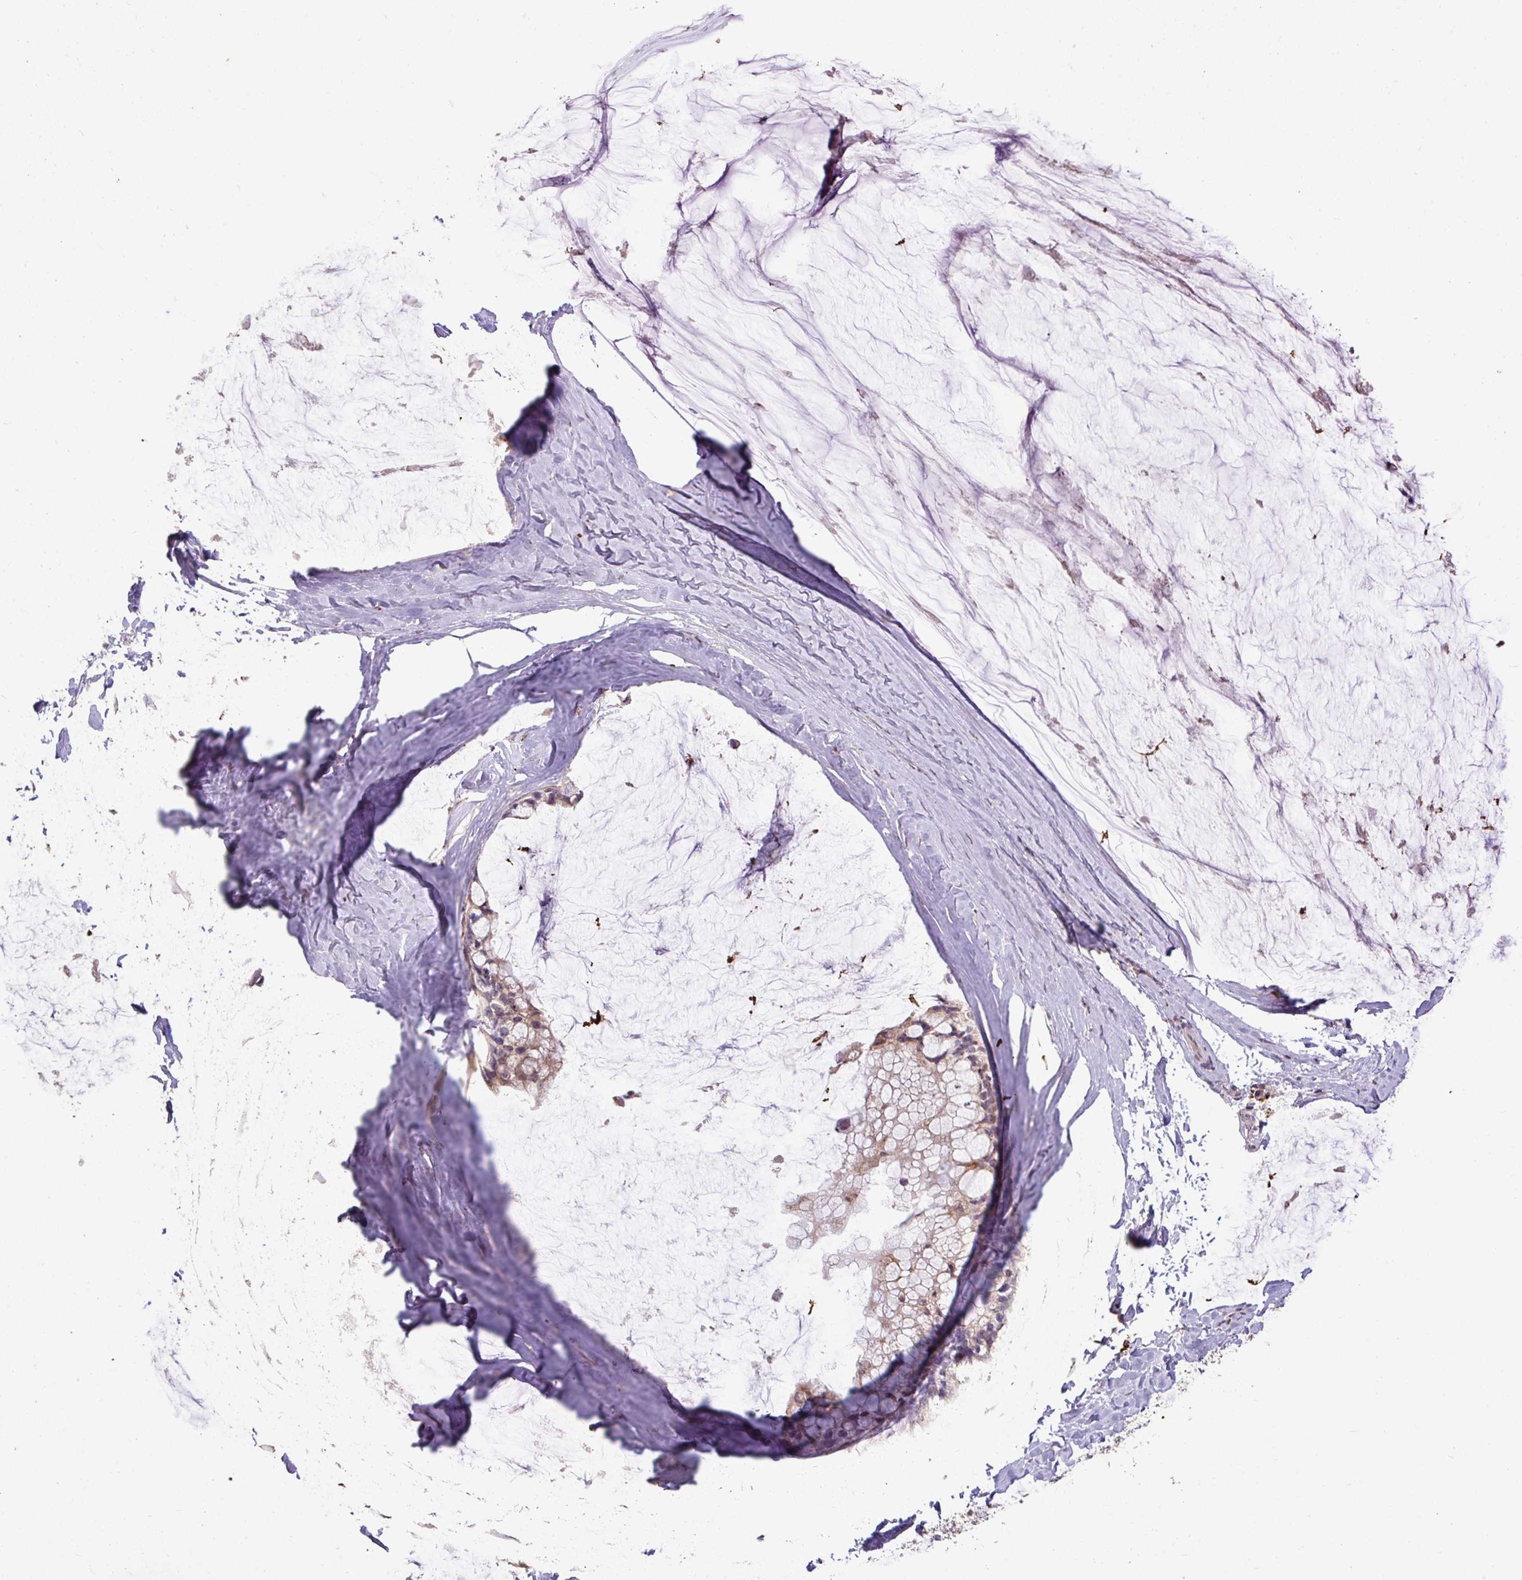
{"staining": {"intensity": "weak", "quantity": "<25%", "location": "cytoplasmic/membranous"}, "tissue": "ovarian cancer", "cell_type": "Tumor cells", "image_type": "cancer", "snomed": [{"axis": "morphology", "description": "Cystadenocarcinoma, mucinous, NOS"}, {"axis": "topography", "description": "Ovary"}], "caption": "The image reveals no staining of tumor cells in ovarian cancer. Nuclei are stained in blue.", "gene": "LRTM2", "patient": {"sex": "female", "age": 39}}